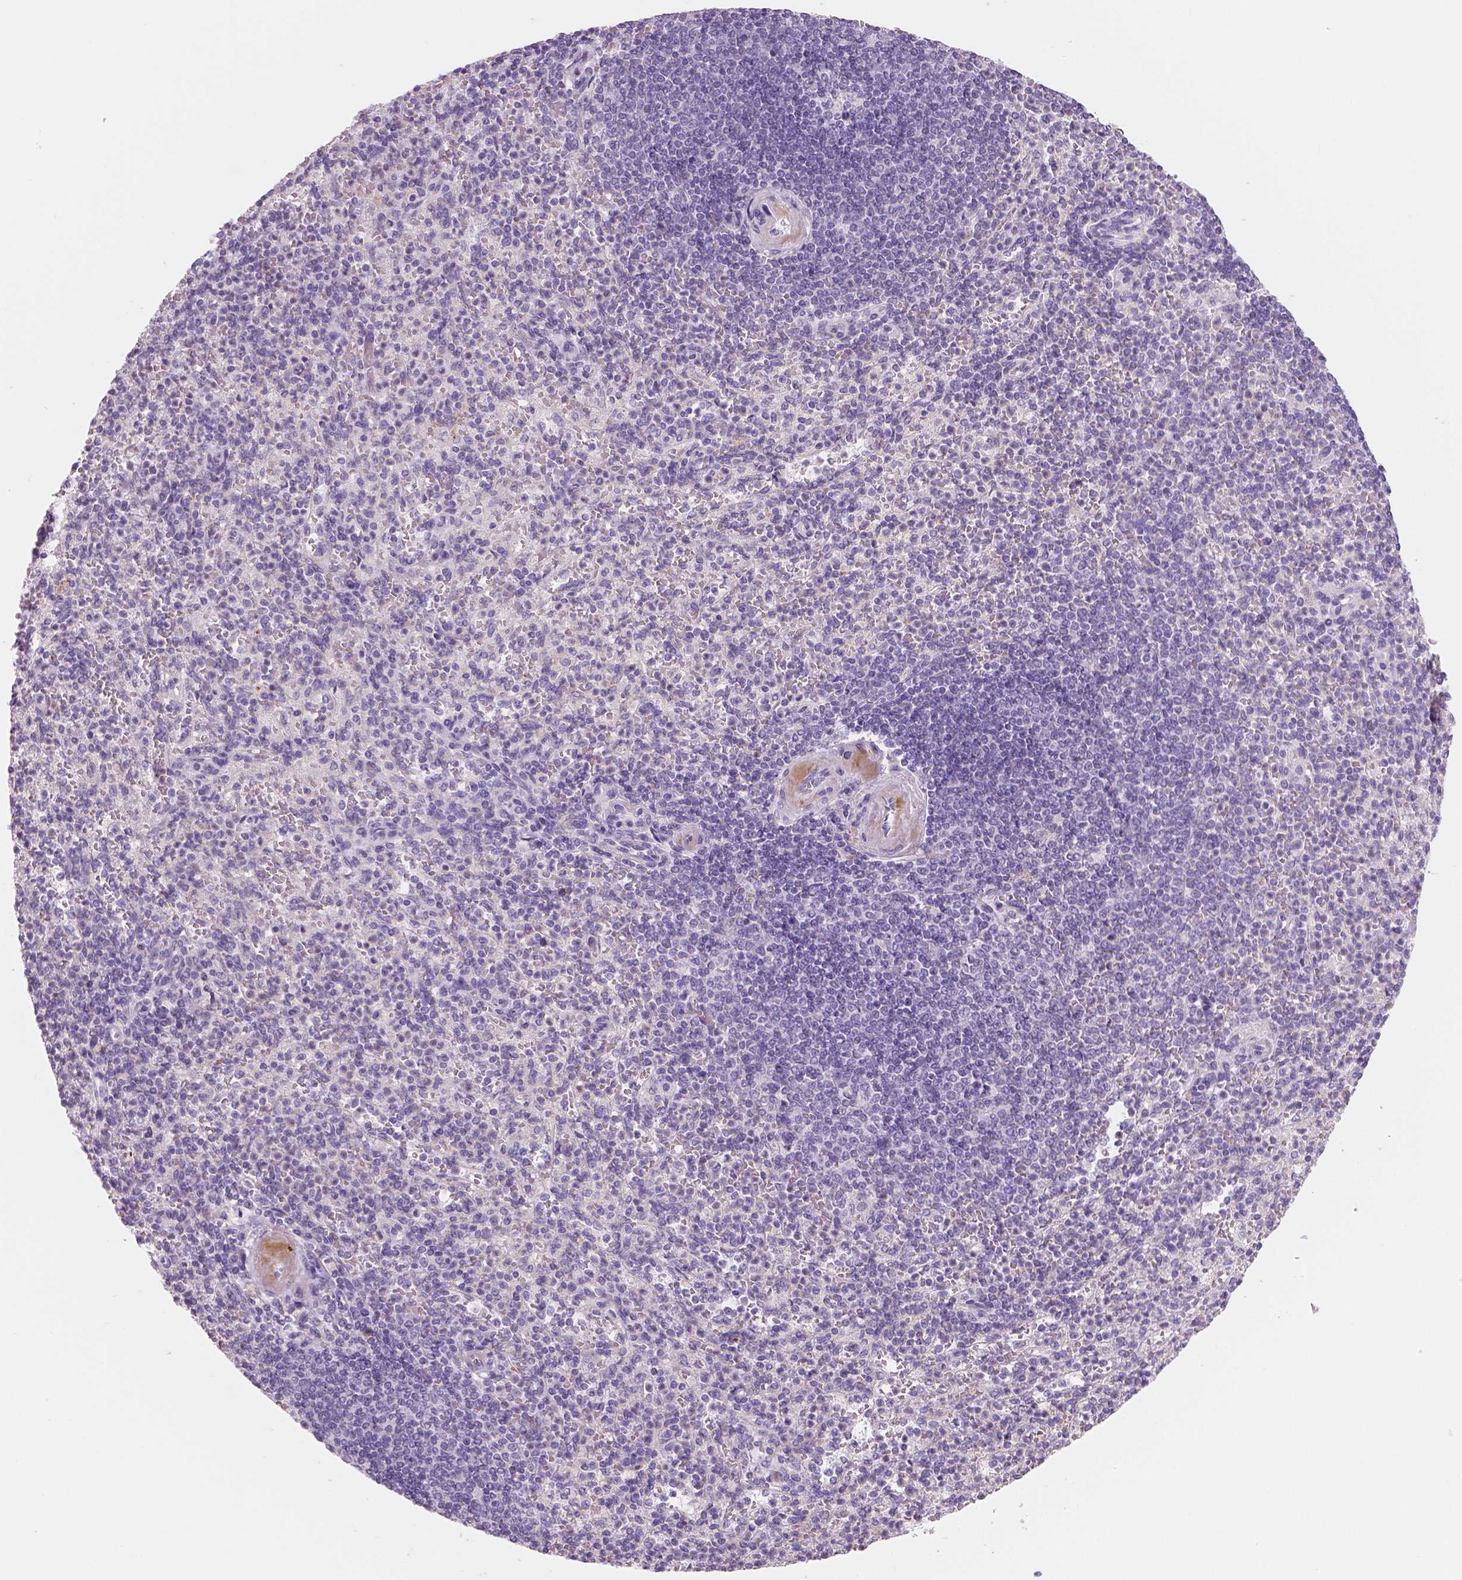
{"staining": {"intensity": "negative", "quantity": "none", "location": "none"}, "tissue": "spleen", "cell_type": "Cells in red pulp", "image_type": "normal", "snomed": [{"axis": "morphology", "description": "Normal tissue, NOS"}, {"axis": "topography", "description": "Spleen"}], "caption": "Cells in red pulp show no significant staining in benign spleen. (DAB immunohistochemistry with hematoxylin counter stain).", "gene": "APOA4", "patient": {"sex": "female", "age": 74}}